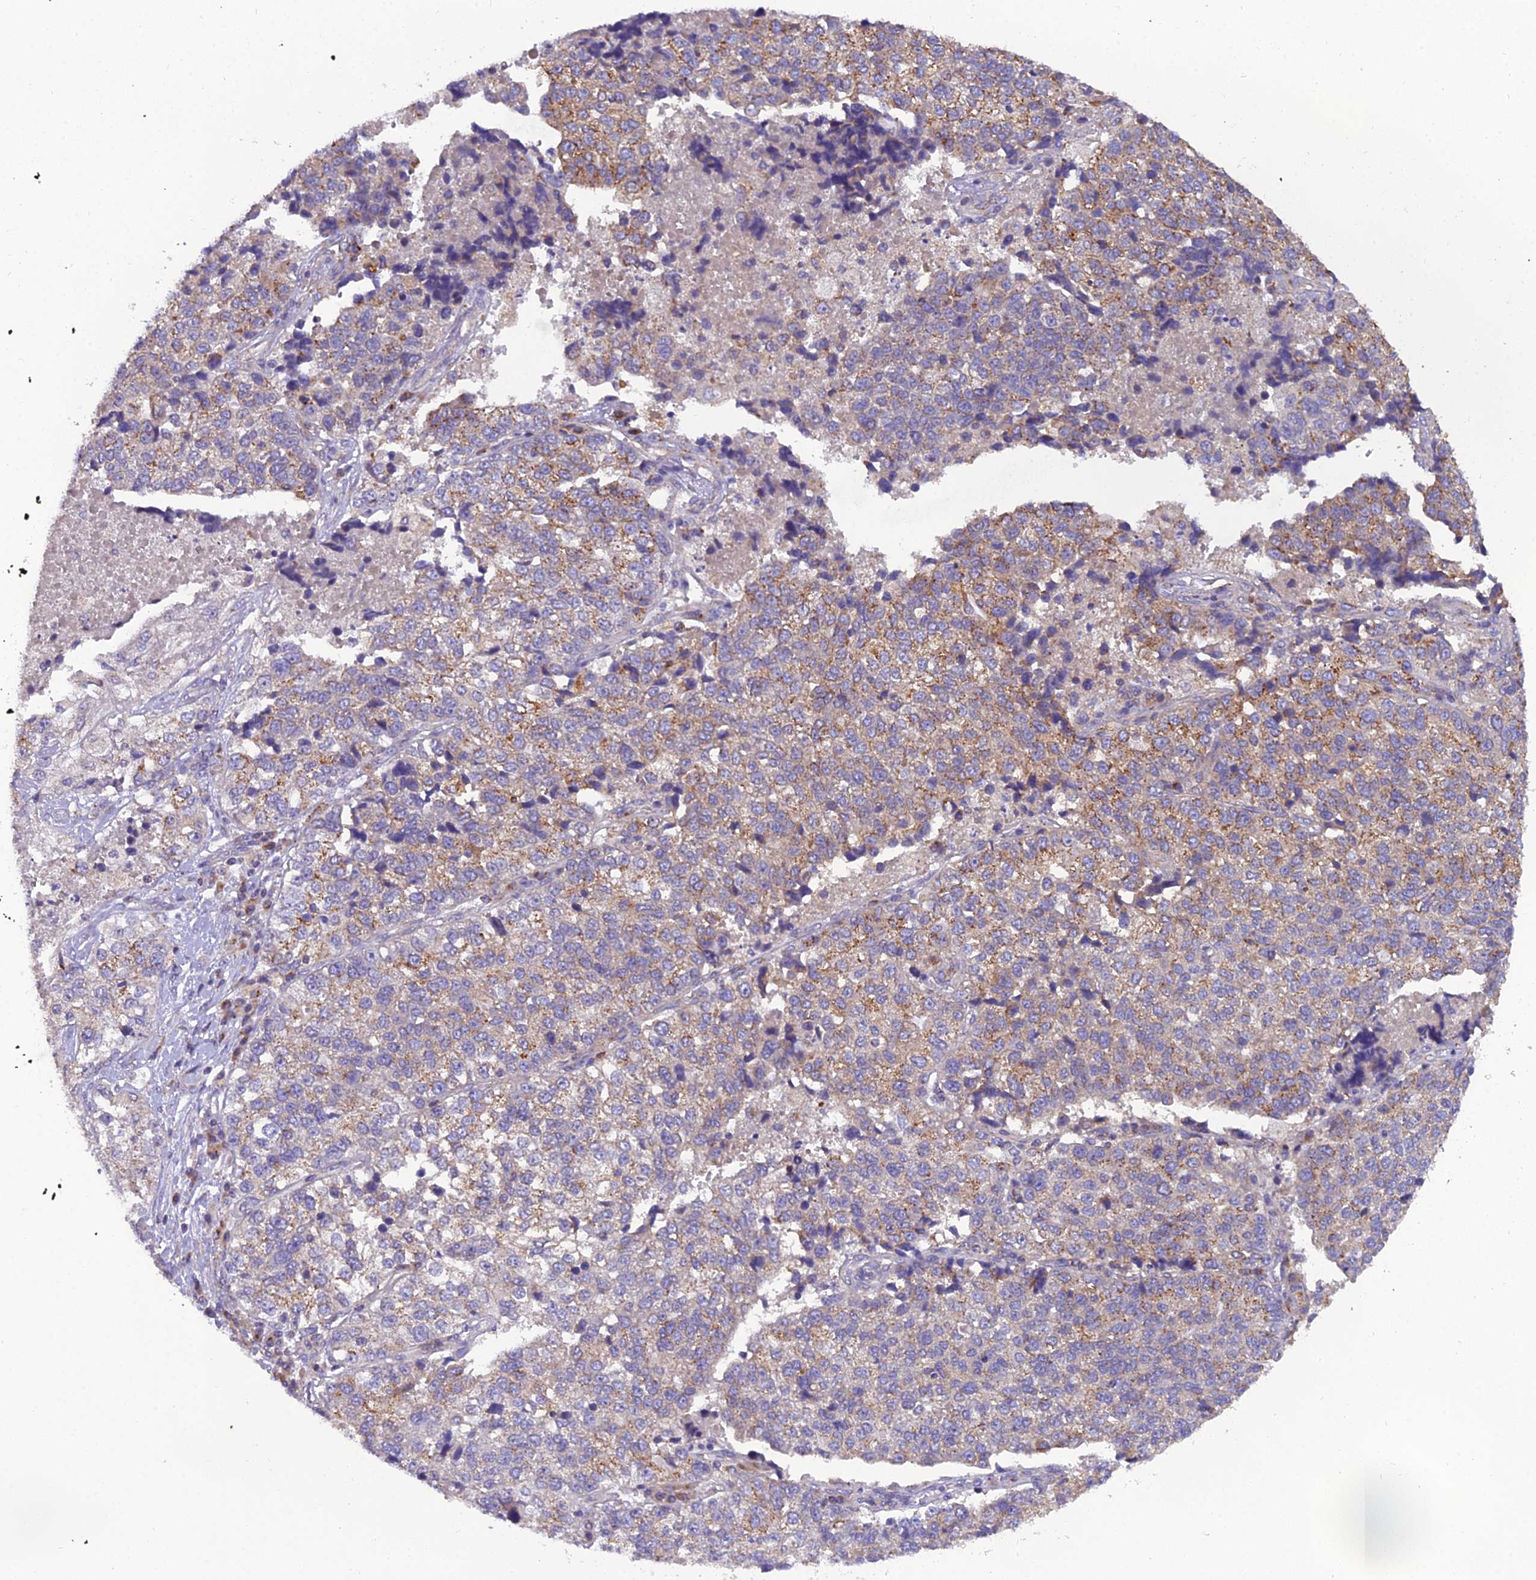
{"staining": {"intensity": "moderate", "quantity": "25%-75%", "location": "cytoplasmic/membranous"}, "tissue": "lung cancer", "cell_type": "Tumor cells", "image_type": "cancer", "snomed": [{"axis": "morphology", "description": "Adenocarcinoma, NOS"}, {"axis": "topography", "description": "Lung"}], "caption": "Protein analysis of adenocarcinoma (lung) tissue displays moderate cytoplasmic/membranous positivity in approximately 25%-75% of tumor cells.", "gene": "GOLPH3", "patient": {"sex": "male", "age": 49}}